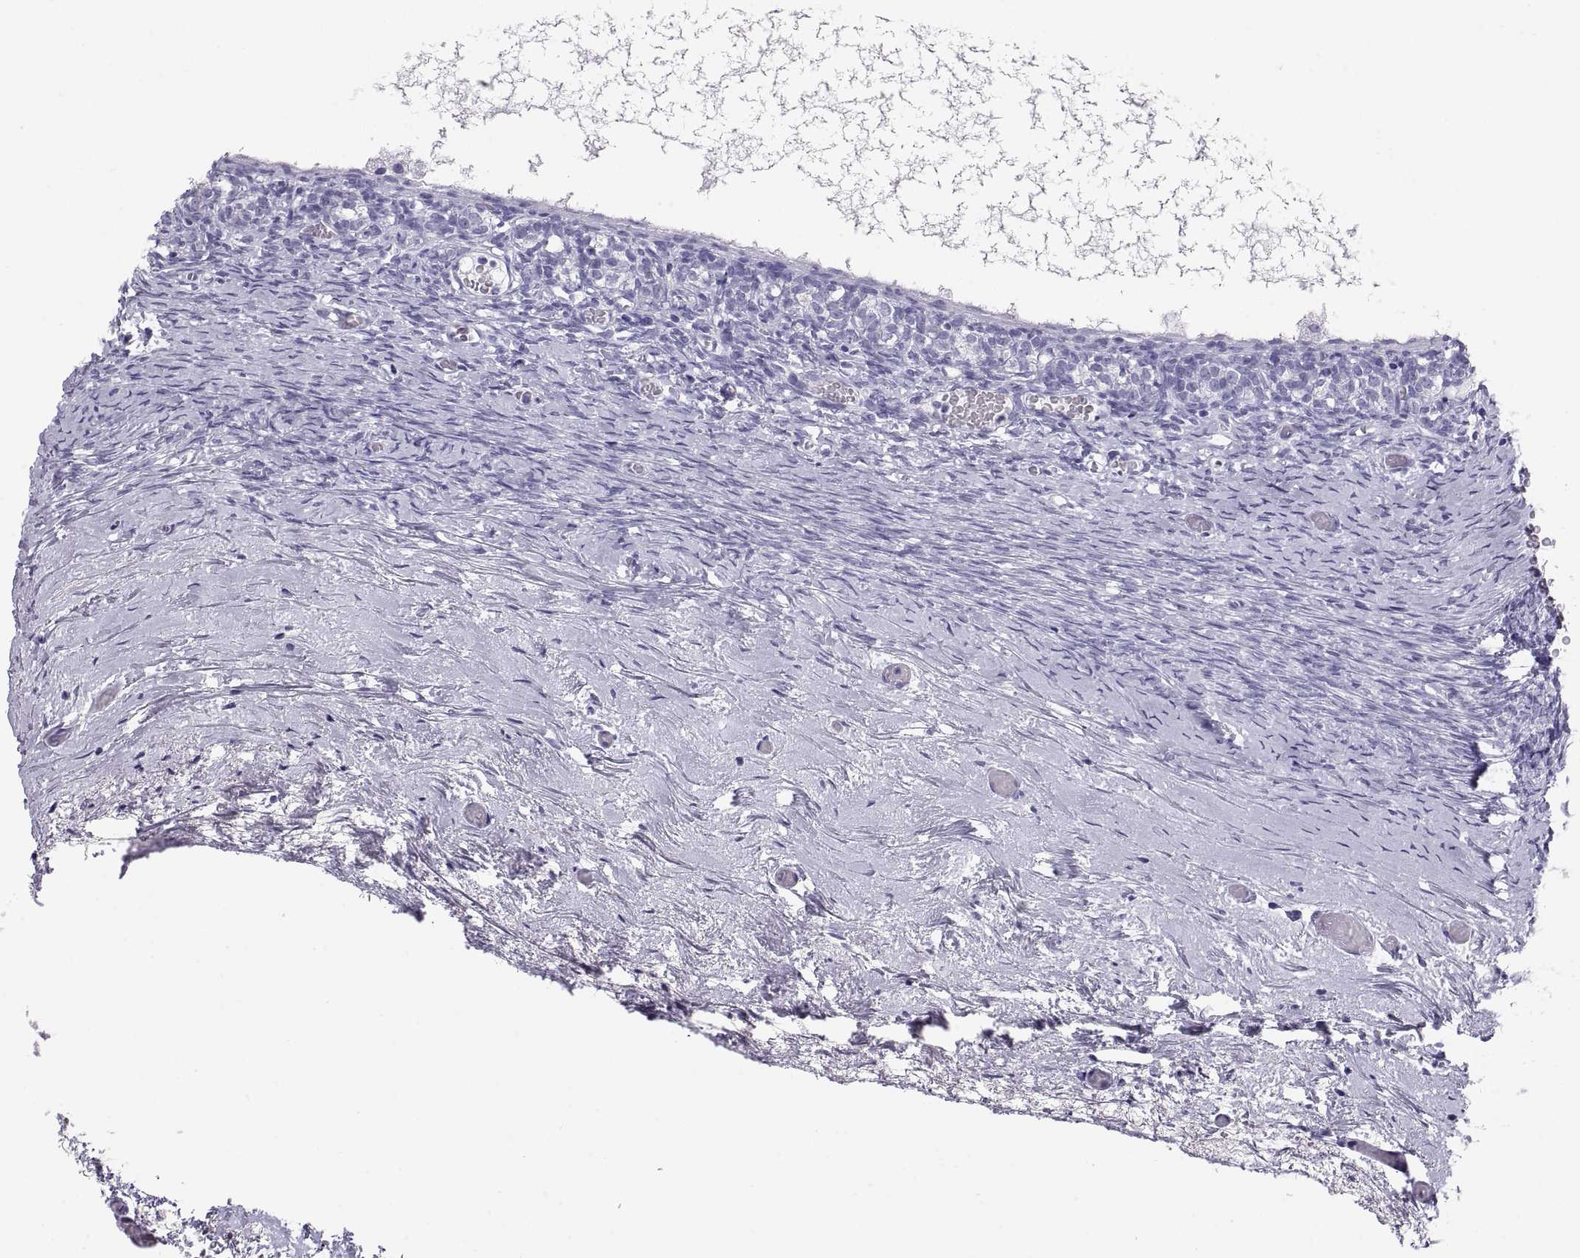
{"staining": {"intensity": "negative", "quantity": "none", "location": "none"}, "tissue": "ovary", "cell_type": "Follicle cells", "image_type": "normal", "snomed": [{"axis": "morphology", "description": "Normal tissue, NOS"}, {"axis": "topography", "description": "Ovary"}], "caption": "IHC image of unremarkable ovary: human ovary stained with DAB exhibits no significant protein staining in follicle cells. (DAB (3,3'-diaminobenzidine) IHC, high magnification).", "gene": "PAX2", "patient": {"sex": "female", "age": 39}}